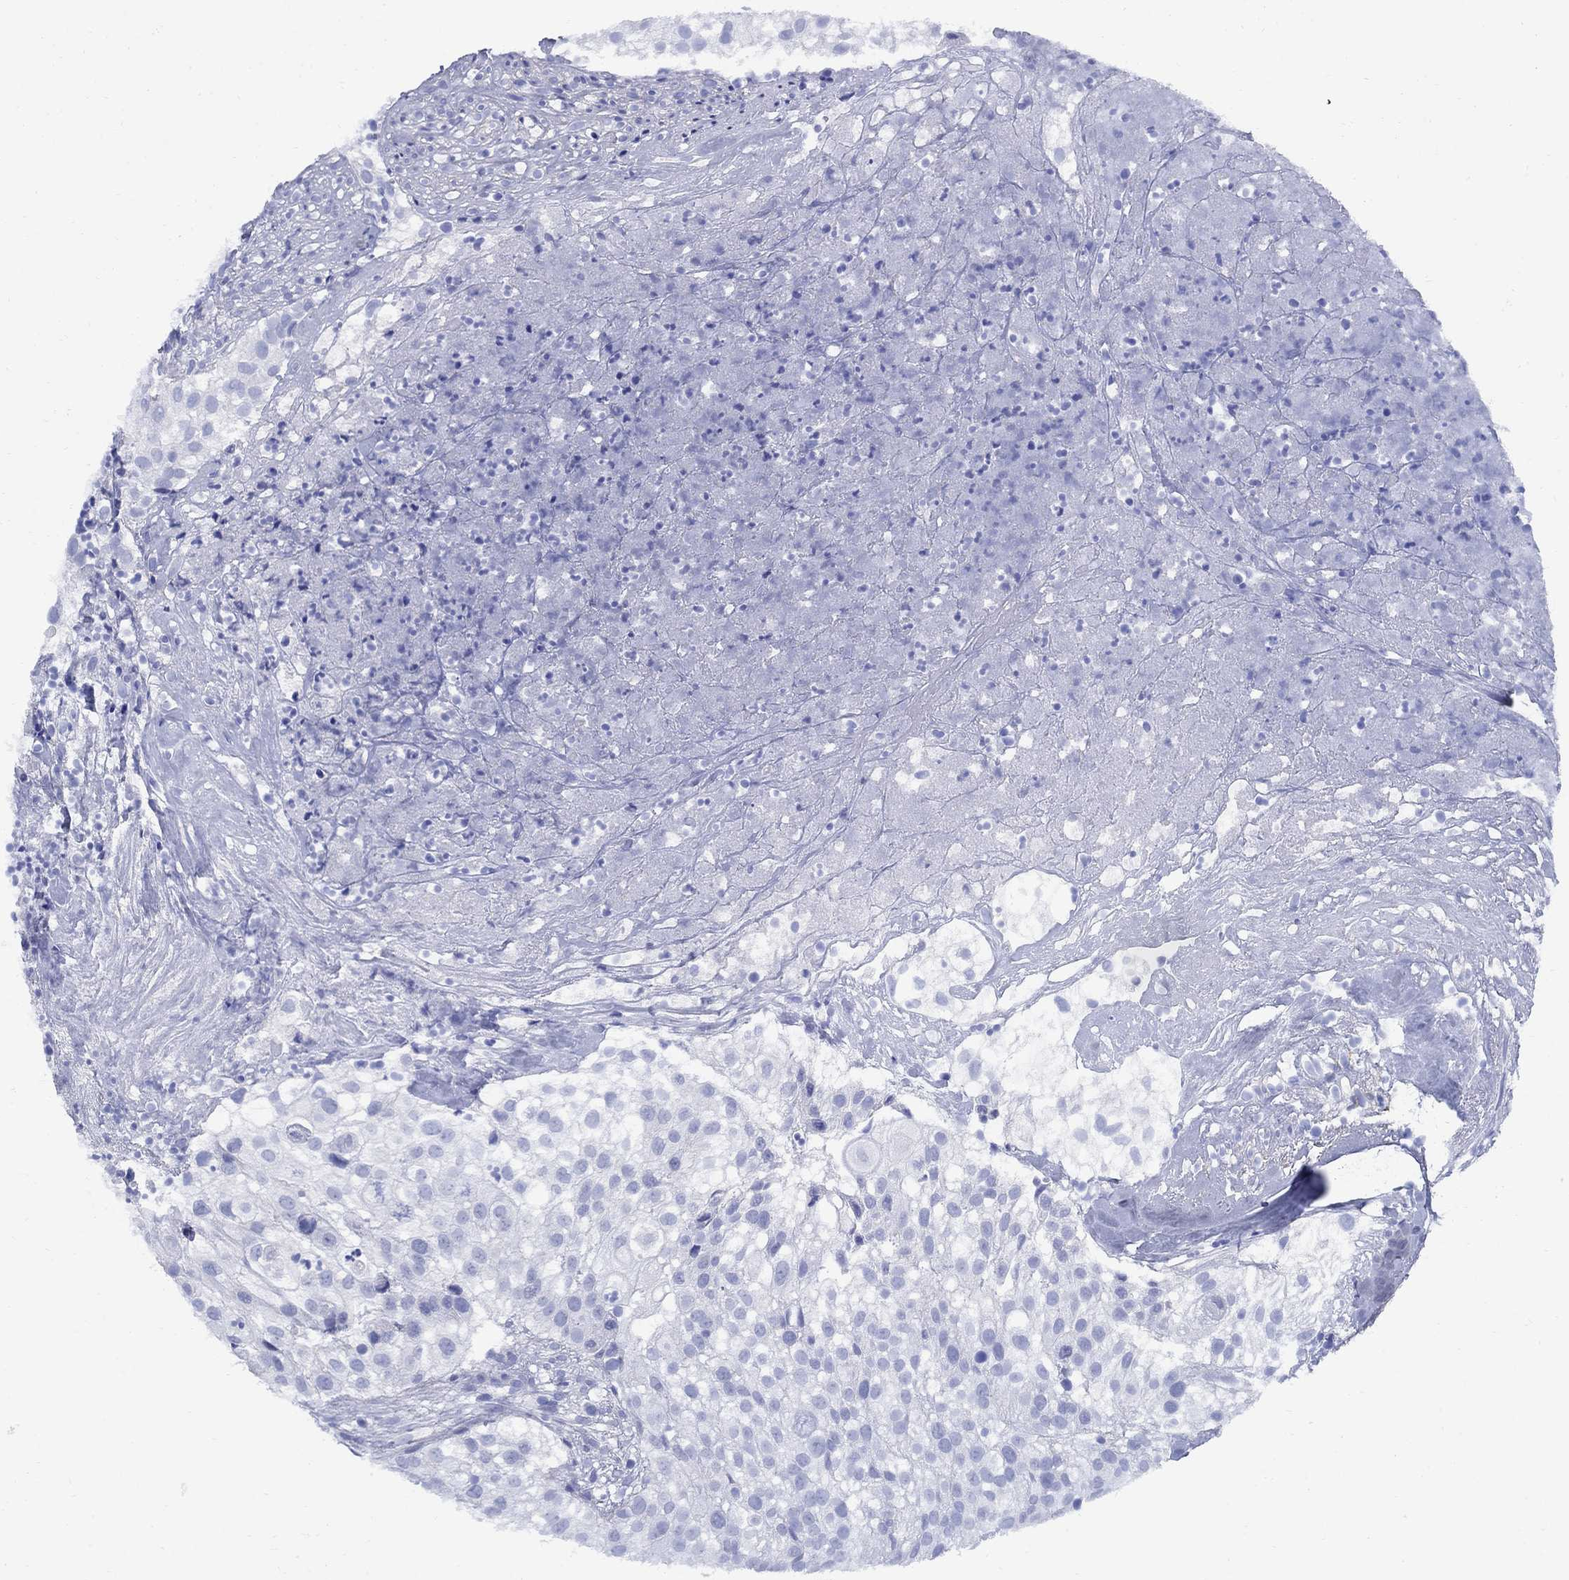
{"staining": {"intensity": "negative", "quantity": "none", "location": "none"}, "tissue": "urothelial cancer", "cell_type": "Tumor cells", "image_type": "cancer", "snomed": [{"axis": "morphology", "description": "Urothelial carcinoma, High grade"}, {"axis": "topography", "description": "Urinary bladder"}], "caption": "Tumor cells show no significant protein expression in high-grade urothelial carcinoma. (IHC, brightfield microscopy, high magnification).", "gene": "SMCP", "patient": {"sex": "female", "age": 79}}